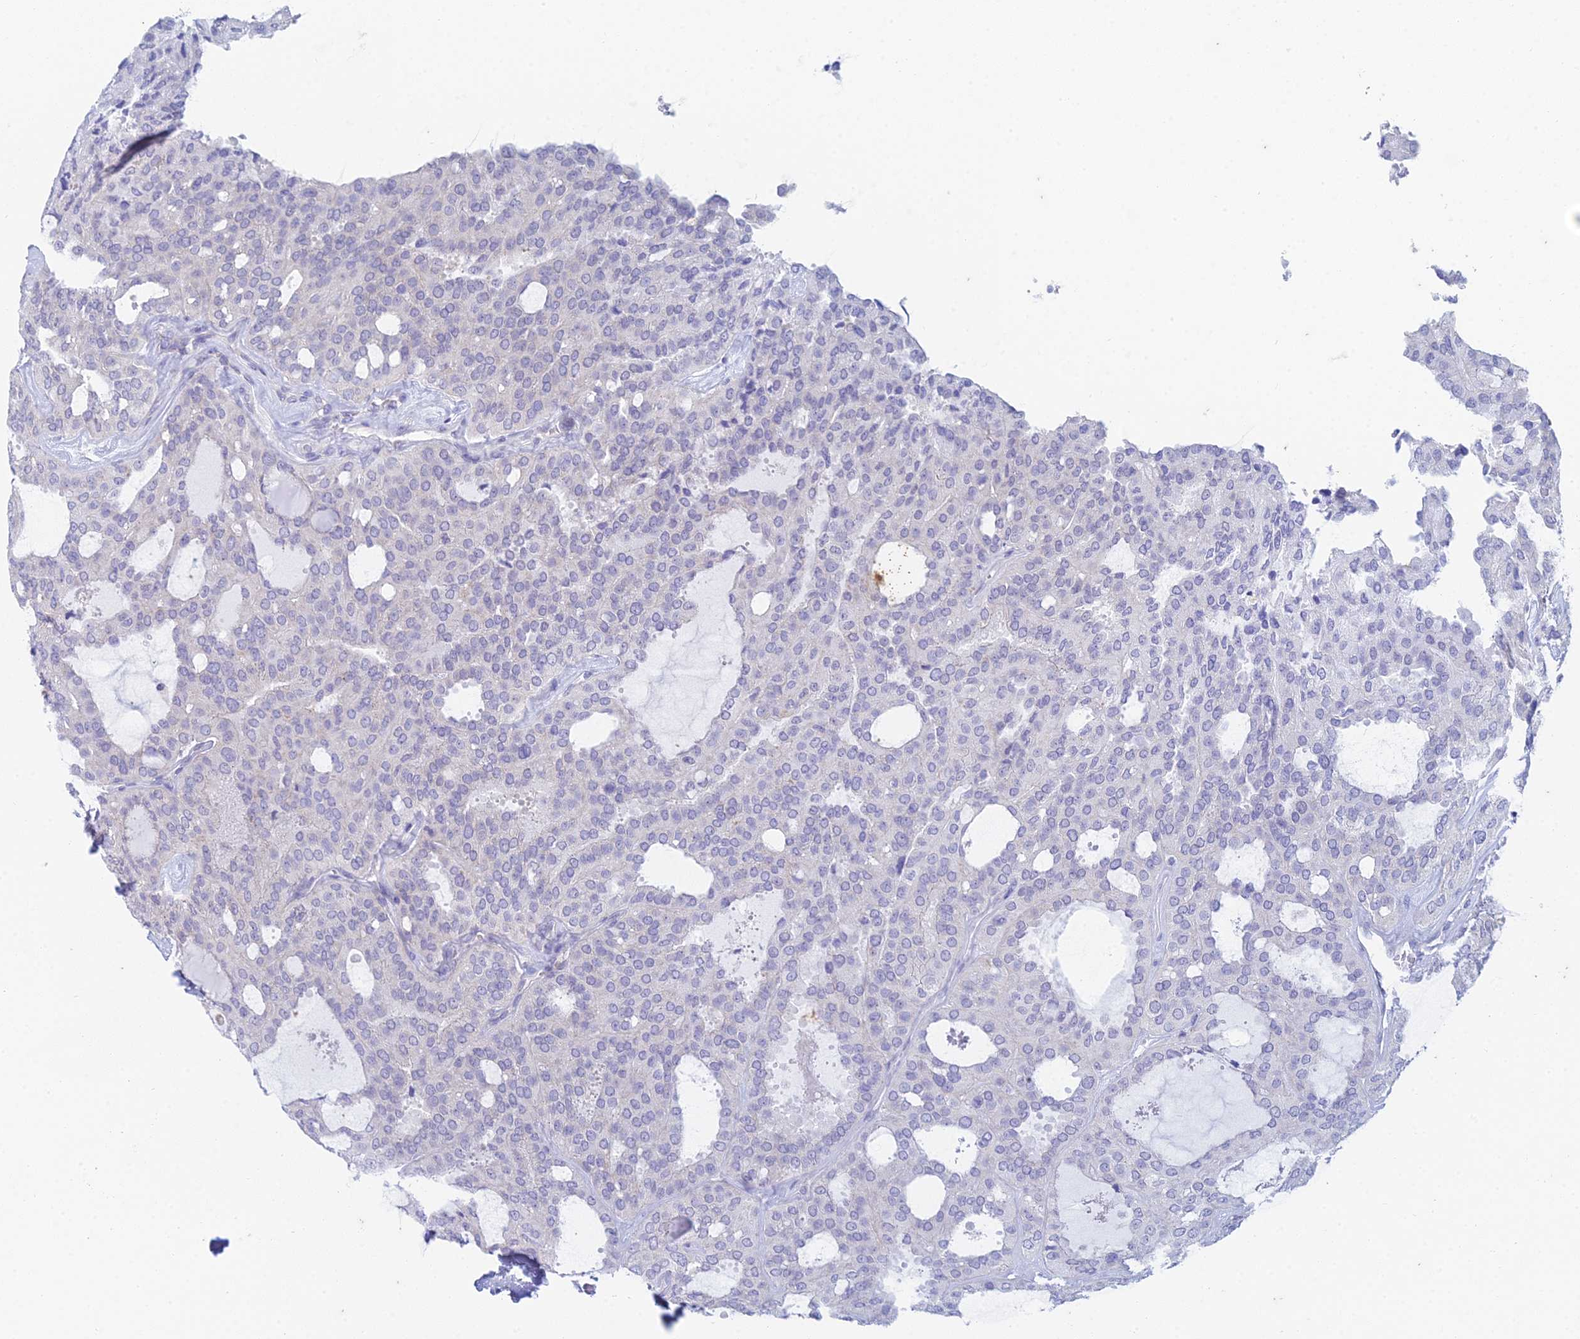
{"staining": {"intensity": "negative", "quantity": "none", "location": "none"}, "tissue": "thyroid cancer", "cell_type": "Tumor cells", "image_type": "cancer", "snomed": [{"axis": "morphology", "description": "Follicular adenoma carcinoma, NOS"}, {"axis": "topography", "description": "Thyroid gland"}], "caption": "Follicular adenoma carcinoma (thyroid) was stained to show a protein in brown. There is no significant positivity in tumor cells.", "gene": "EEF2KMT", "patient": {"sex": "male", "age": 75}}